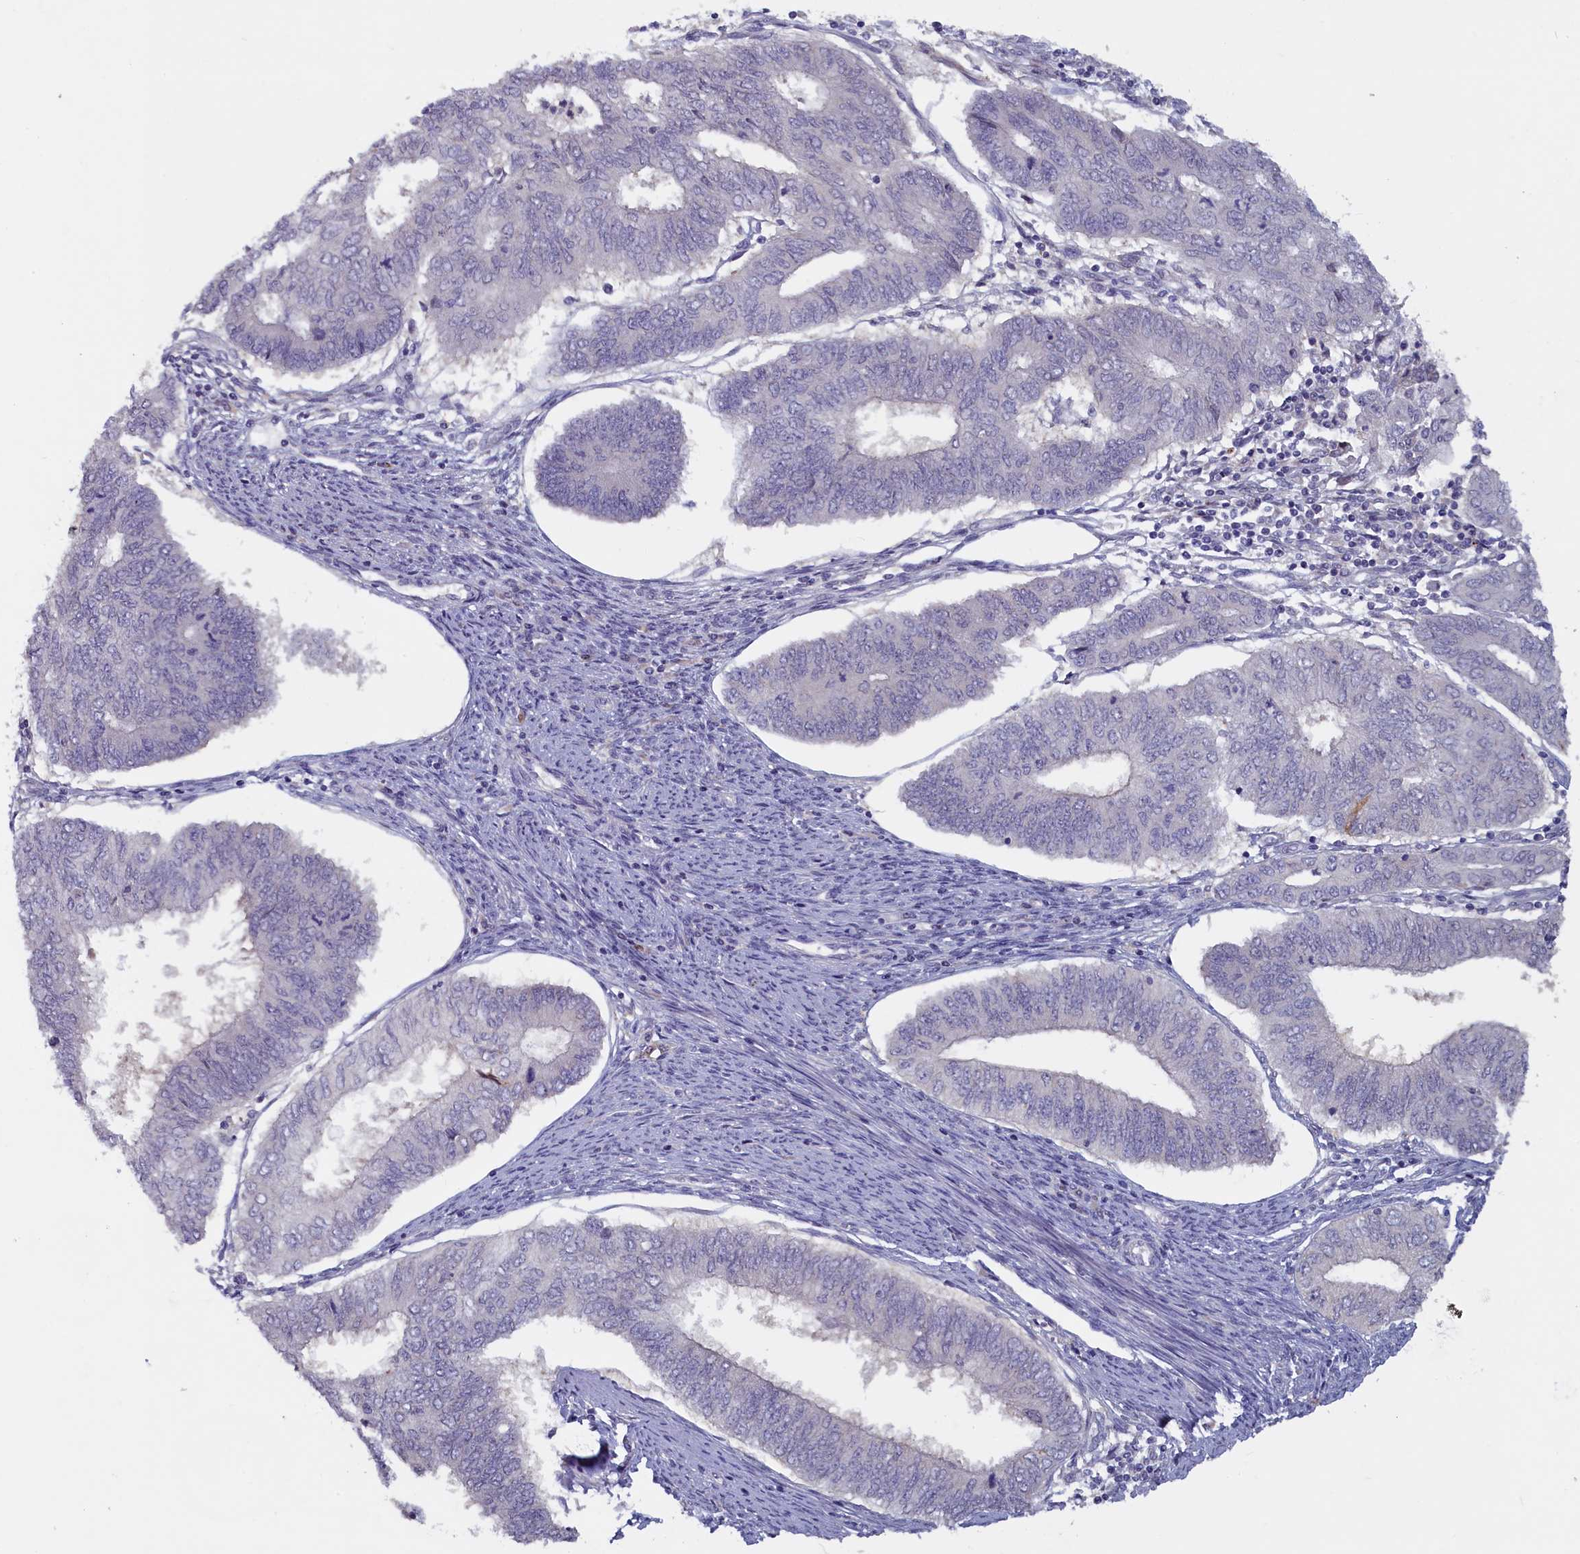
{"staining": {"intensity": "negative", "quantity": "none", "location": "none"}, "tissue": "endometrial cancer", "cell_type": "Tumor cells", "image_type": "cancer", "snomed": [{"axis": "morphology", "description": "Adenocarcinoma, NOS"}, {"axis": "topography", "description": "Endometrium"}], "caption": "Tumor cells show no significant protein staining in endometrial cancer.", "gene": "UCHL3", "patient": {"sex": "female", "age": 68}}